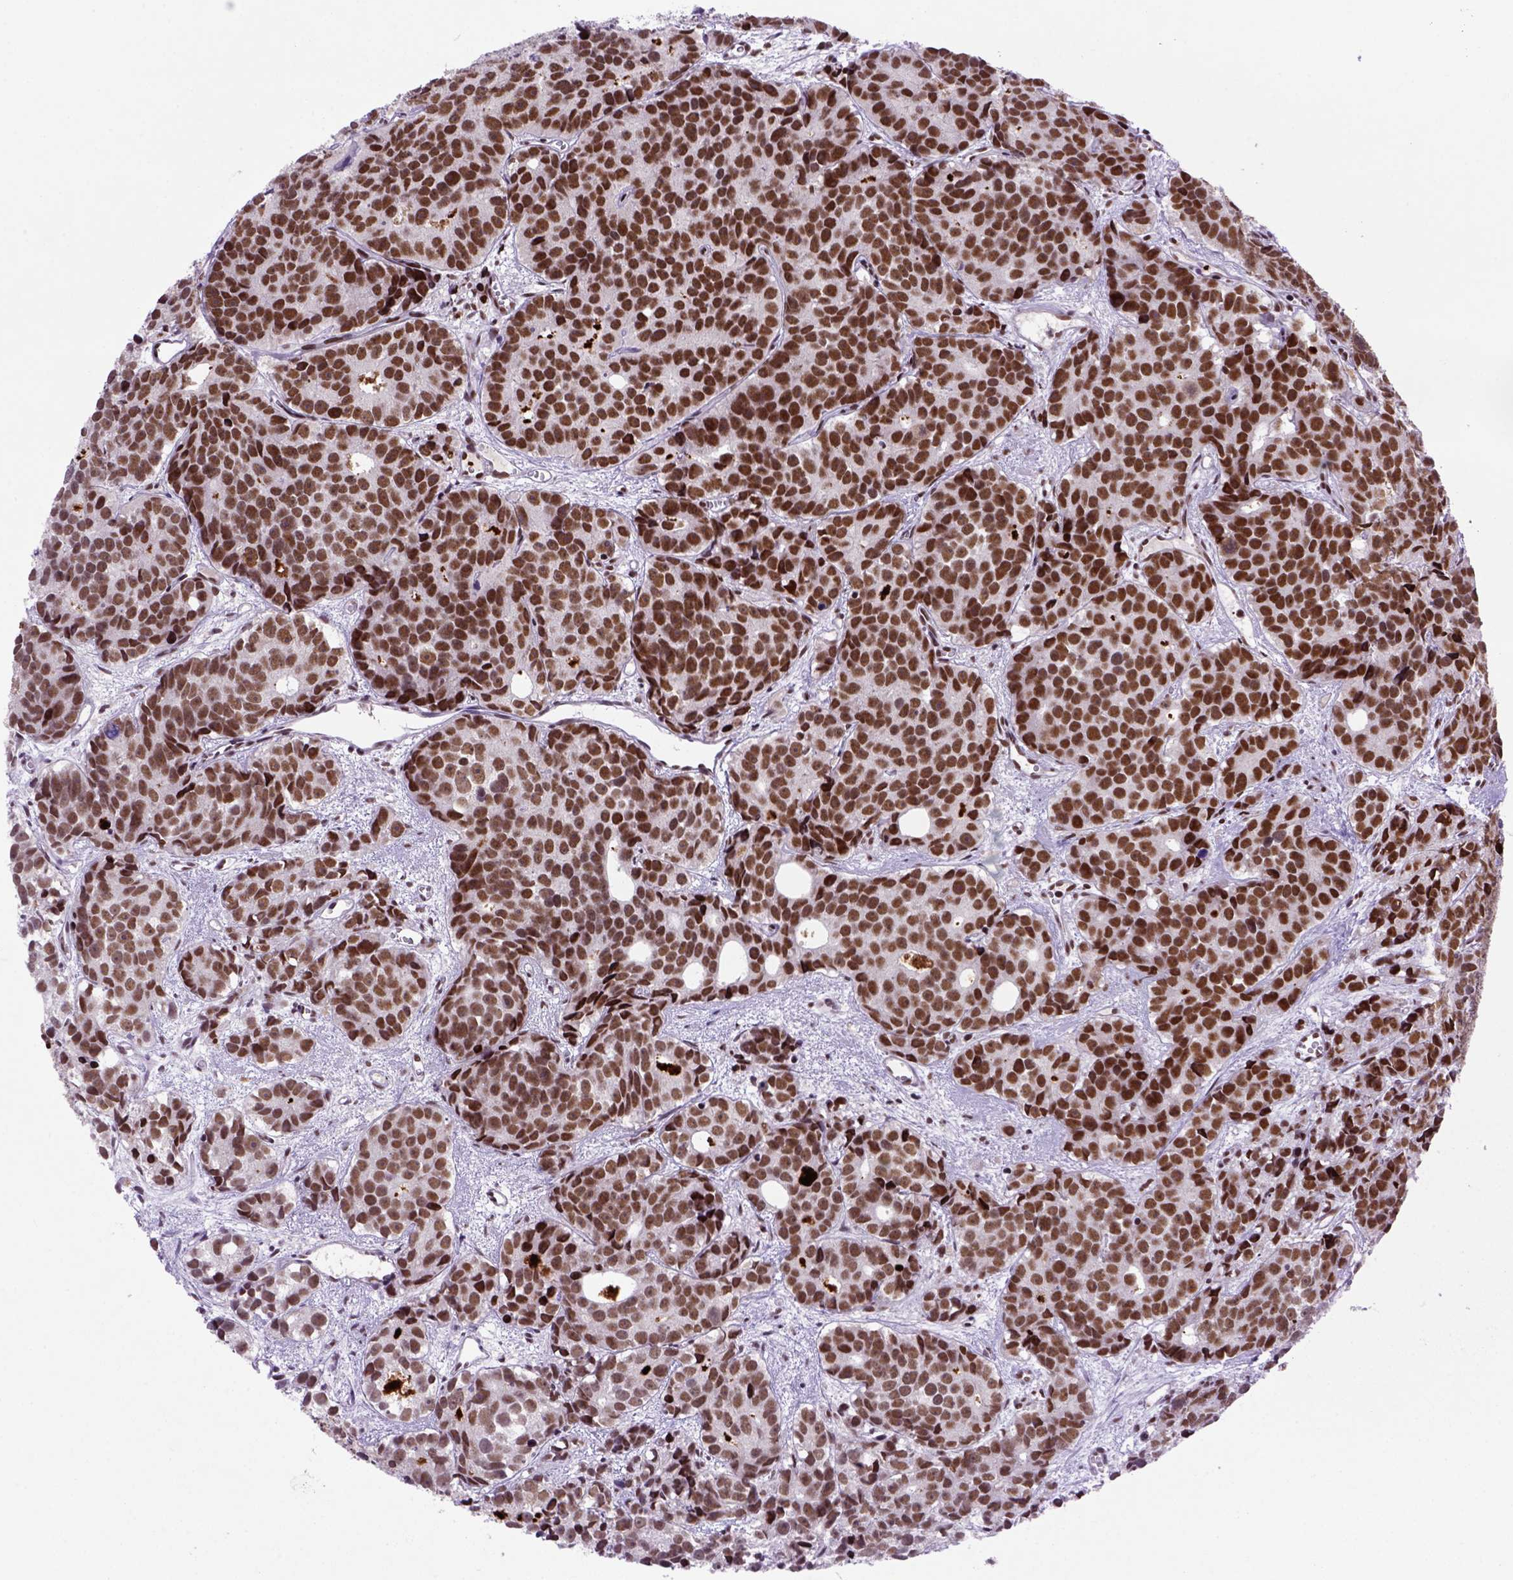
{"staining": {"intensity": "moderate", "quantity": ">75%", "location": "nuclear"}, "tissue": "prostate cancer", "cell_type": "Tumor cells", "image_type": "cancer", "snomed": [{"axis": "morphology", "description": "Adenocarcinoma, High grade"}, {"axis": "topography", "description": "Prostate"}], "caption": "Approximately >75% of tumor cells in prostate adenocarcinoma (high-grade) display moderate nuclear protein staining as visualized by brown immunohistochemical staining.", "gene": "NSMCE2", "patient": {"sex": "male", "age": 77}}